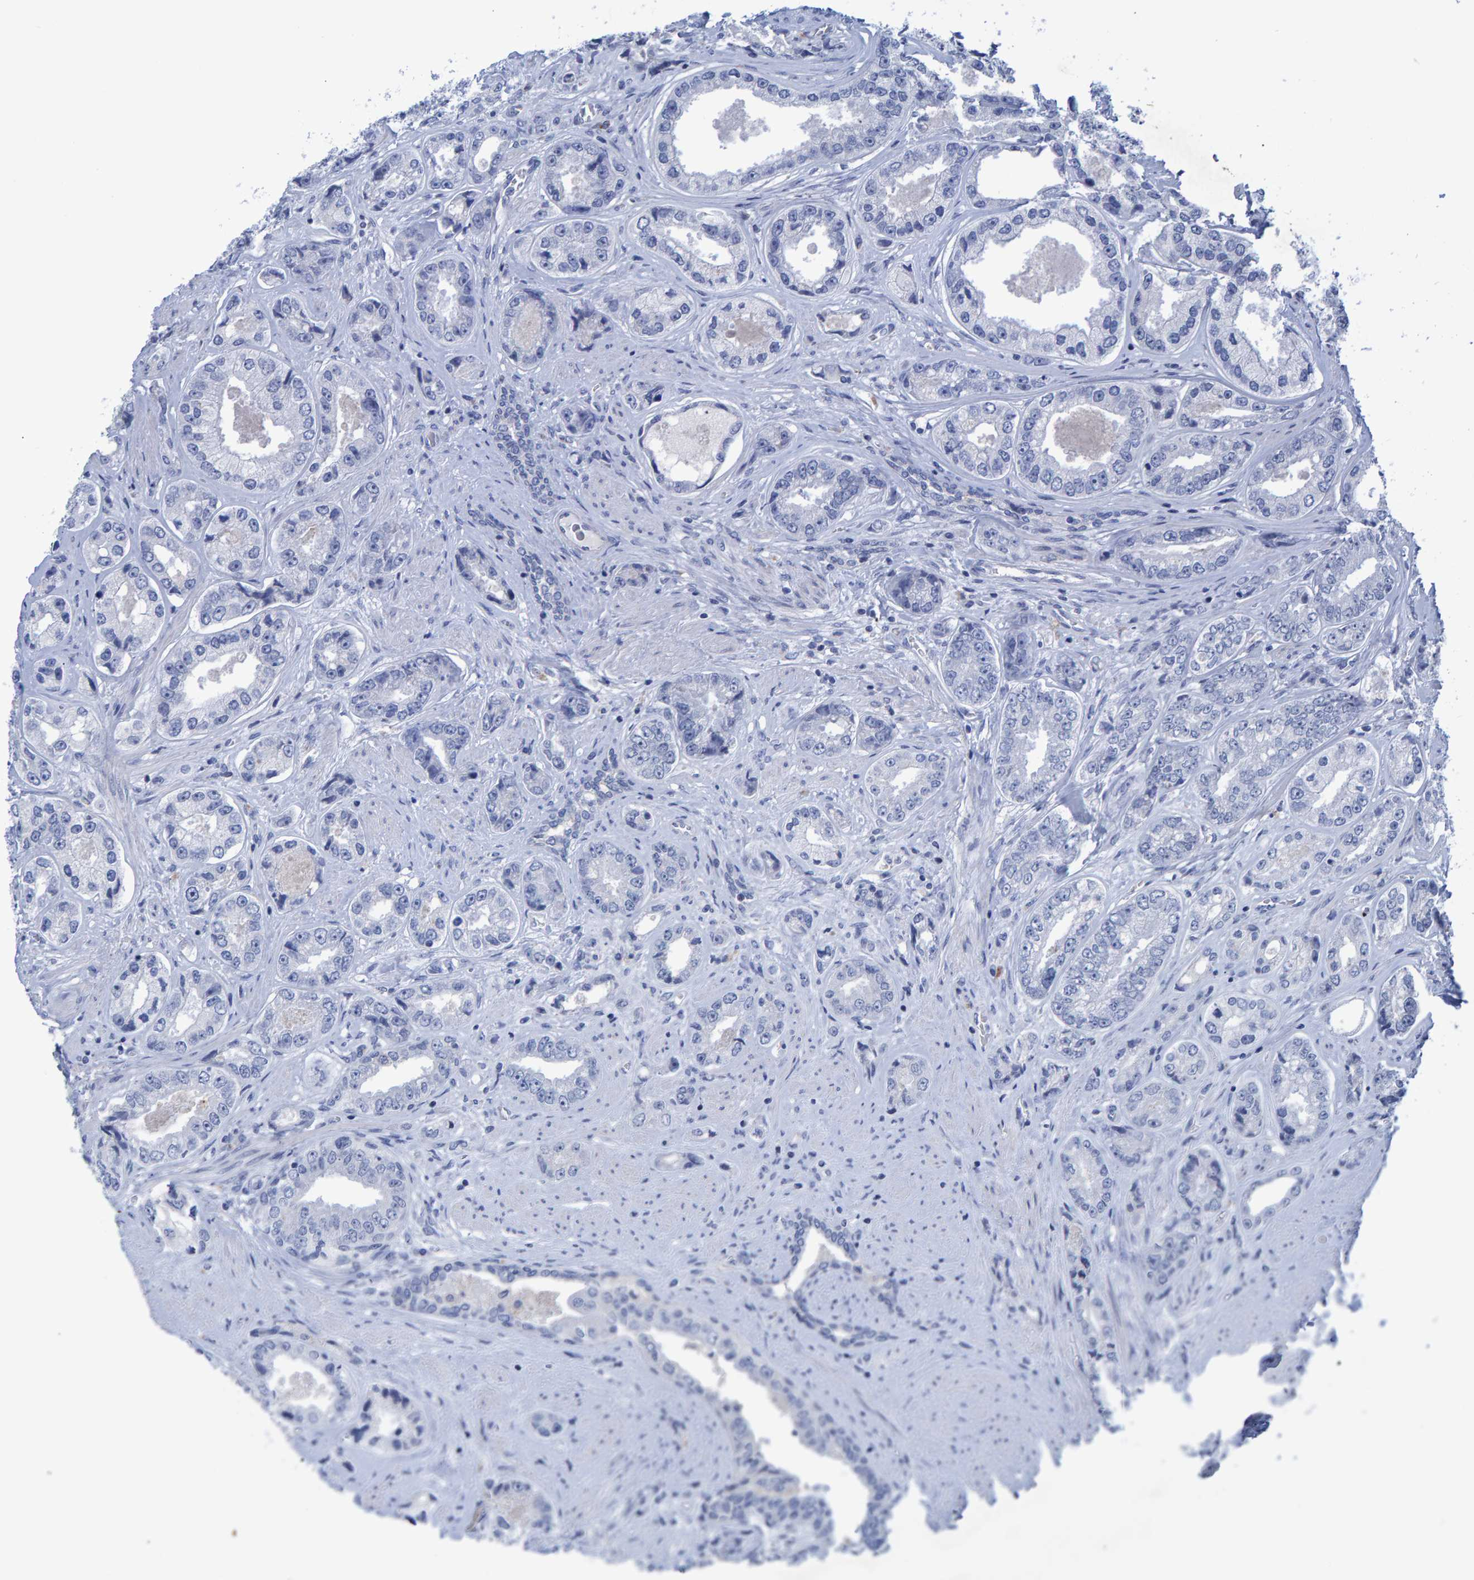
{"staining": {"intensity": "negative", "quantity": "none", "location": "none"}, "tissue": "prostate cancer", "cell_type": "Tumor cells", "image_type": "cancer", "snomed": [{"axis": "morphology", "description": "Adenocarcinoma, High grade"}, {"axis": "topography", "description": "Prostate"}], "caption": "Human adenocarcinoma (high-grade) (prostate) stained for a protein using IHC exhibits no expression in tumor cells.", "gene": "PROCA1", "patient": {"sex": "male", "age": 61}}